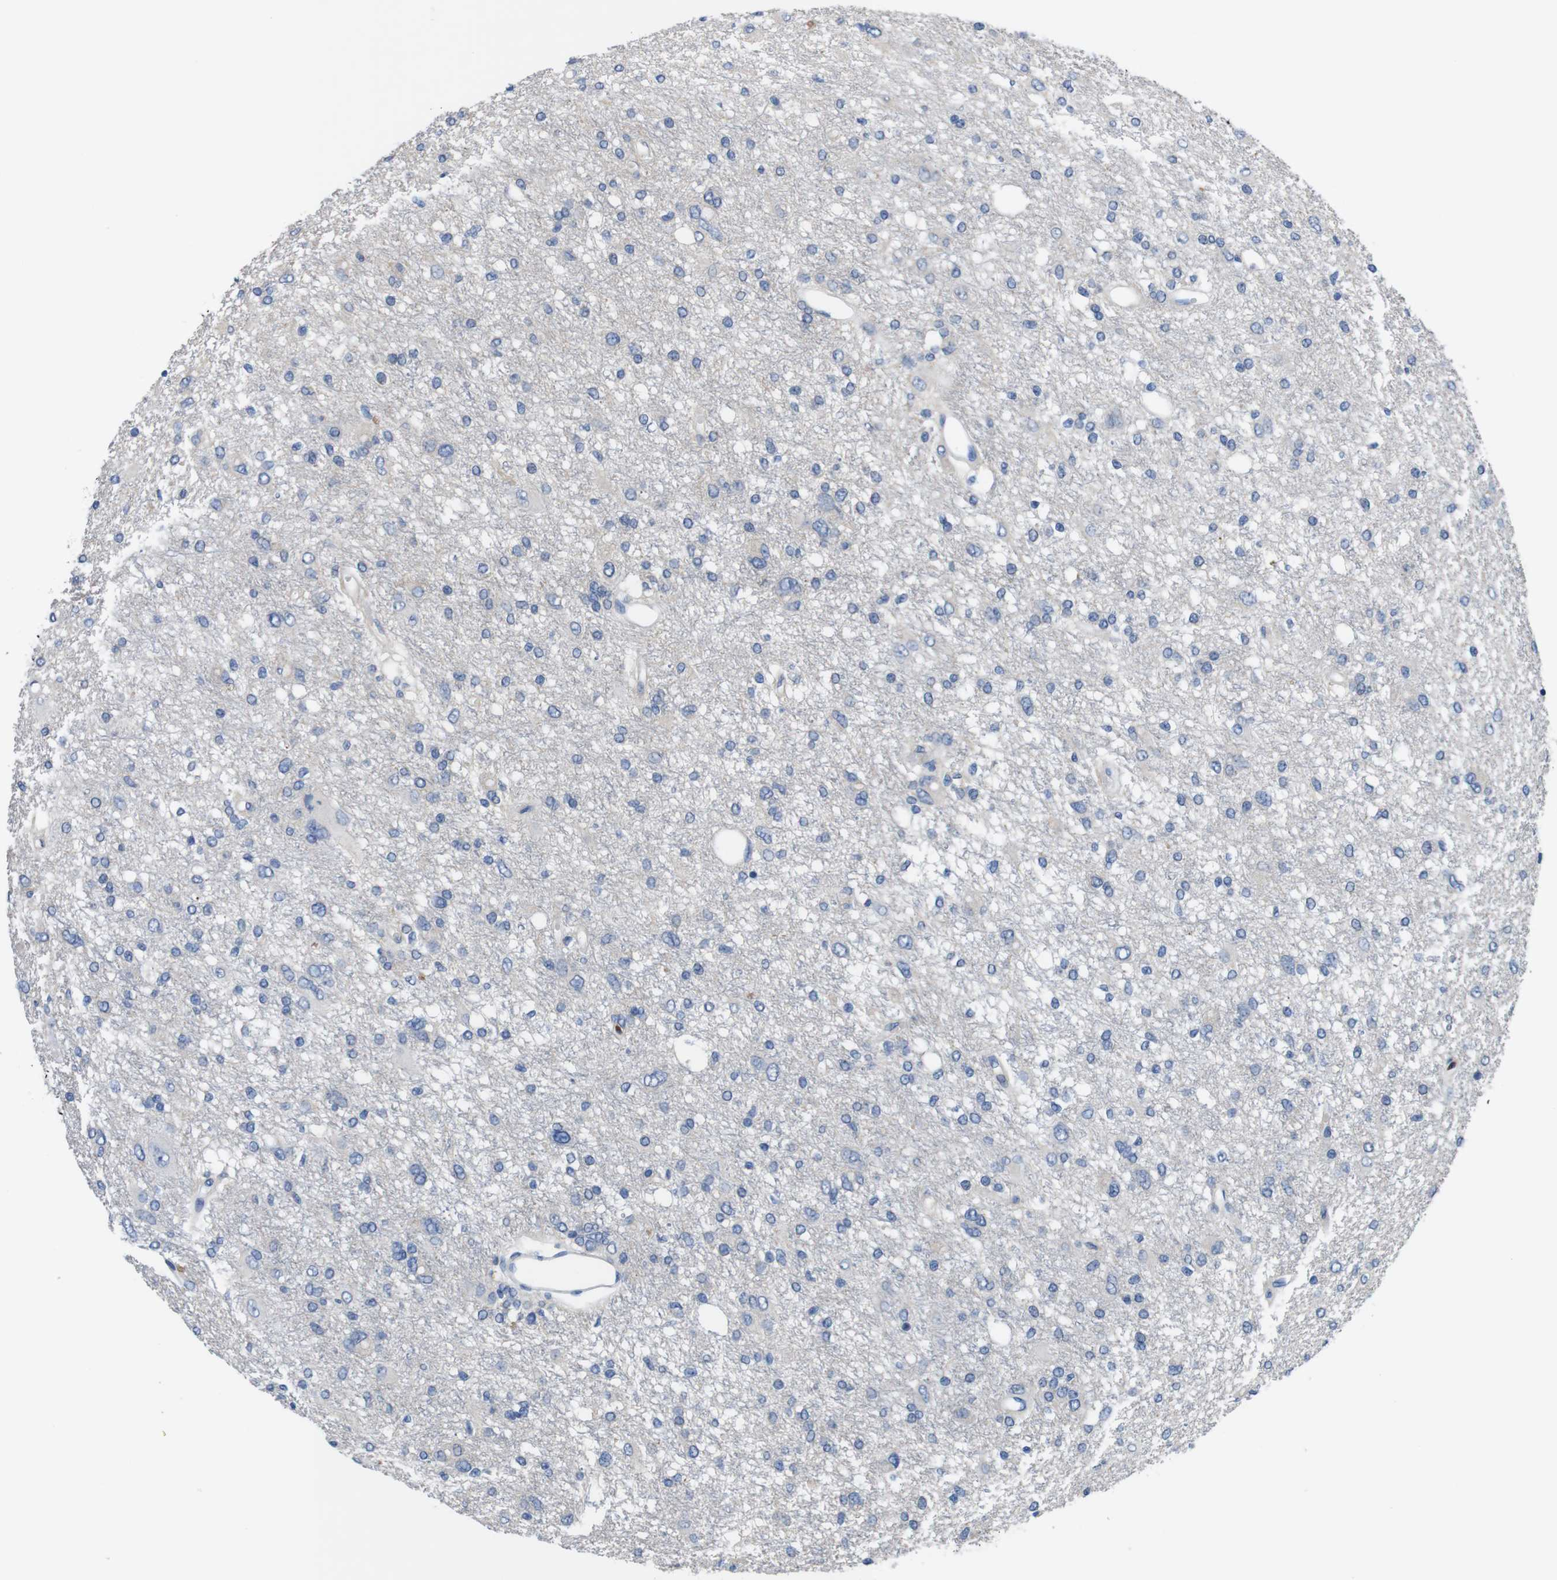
{"staining": {"intensity": "negative", "quantity": "none", "location": "none"}, "tissue": "glioma", "cell_type": "Tumor cells", "image_type": "cancer", "snomed": [{"axis": "morphology", "description": "Glioma, malignant, High grade"}, {"axis": "topography", "description": "Brain"}], "caption": "High power microscopy histopathology image of an immunohistochemistry micrograph of glioma, revealing no significant expression in tumor cells. (Brightfield microscopy of DAB (3,3'-diaminobenzidine) immunohistochemistry at high magnification).", "gene": "C1RL", "patient": {"sex": "female", "age": 59}}